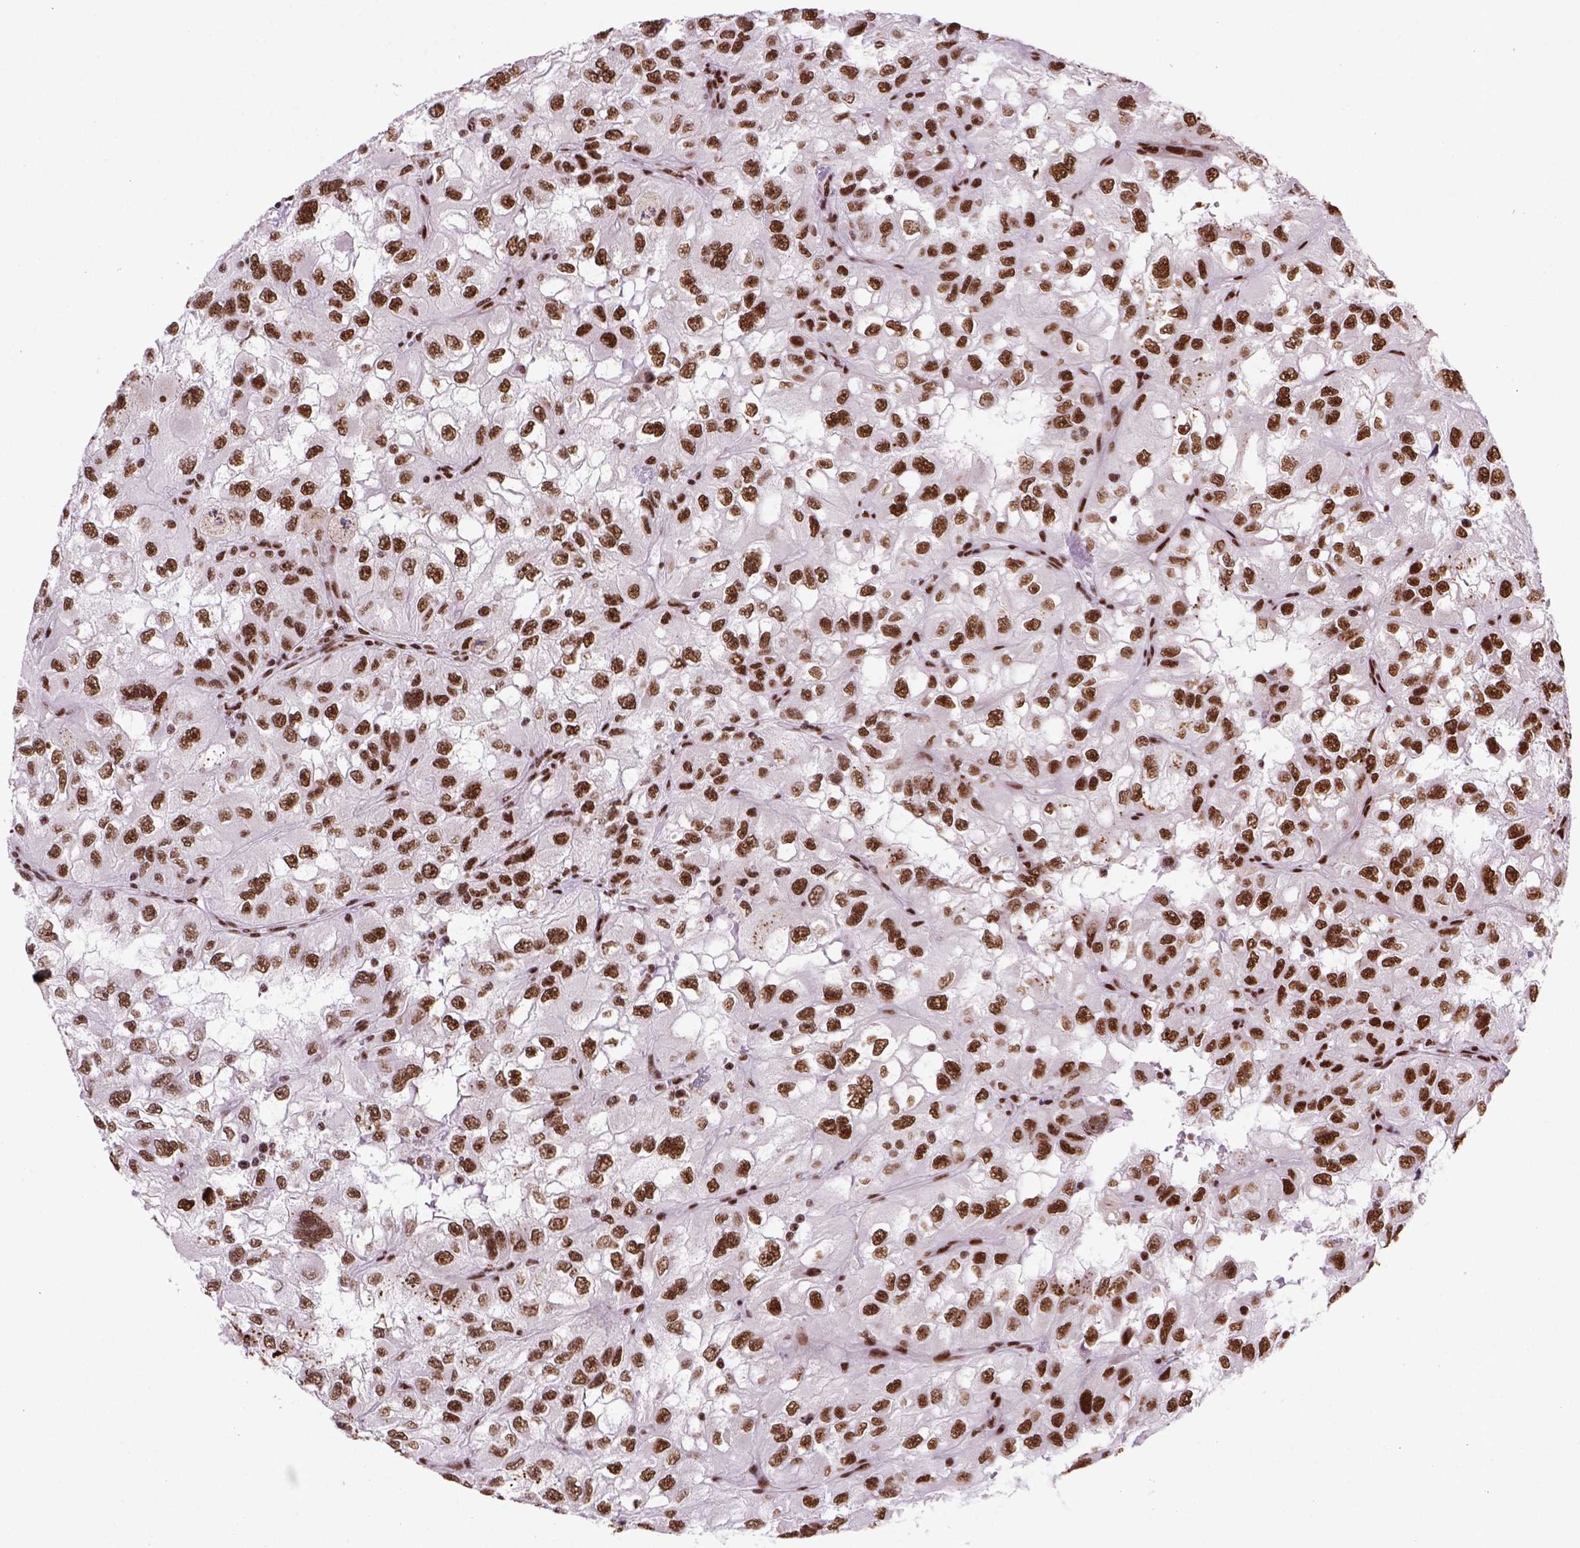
{"staining": {"intensity": "strong", "quantity": ">75%", "location": "nuclear"}, "tissue": "renal cancer", "cell_type": "Tumor cells", "image_type": "cancer", "snomed": [{"axis": "morphology", "description": "Adenocarcinoma, NOS"}, {"axis": "topography", "description": "Kidney"}], "caption": "Protein expression analysis of renal adenocarcinoma shows strong nuclear positivity in approximately >75% of tumor cells.", "gene": "NSMCE2", "patient": {"sex": "male", "age": 64}}